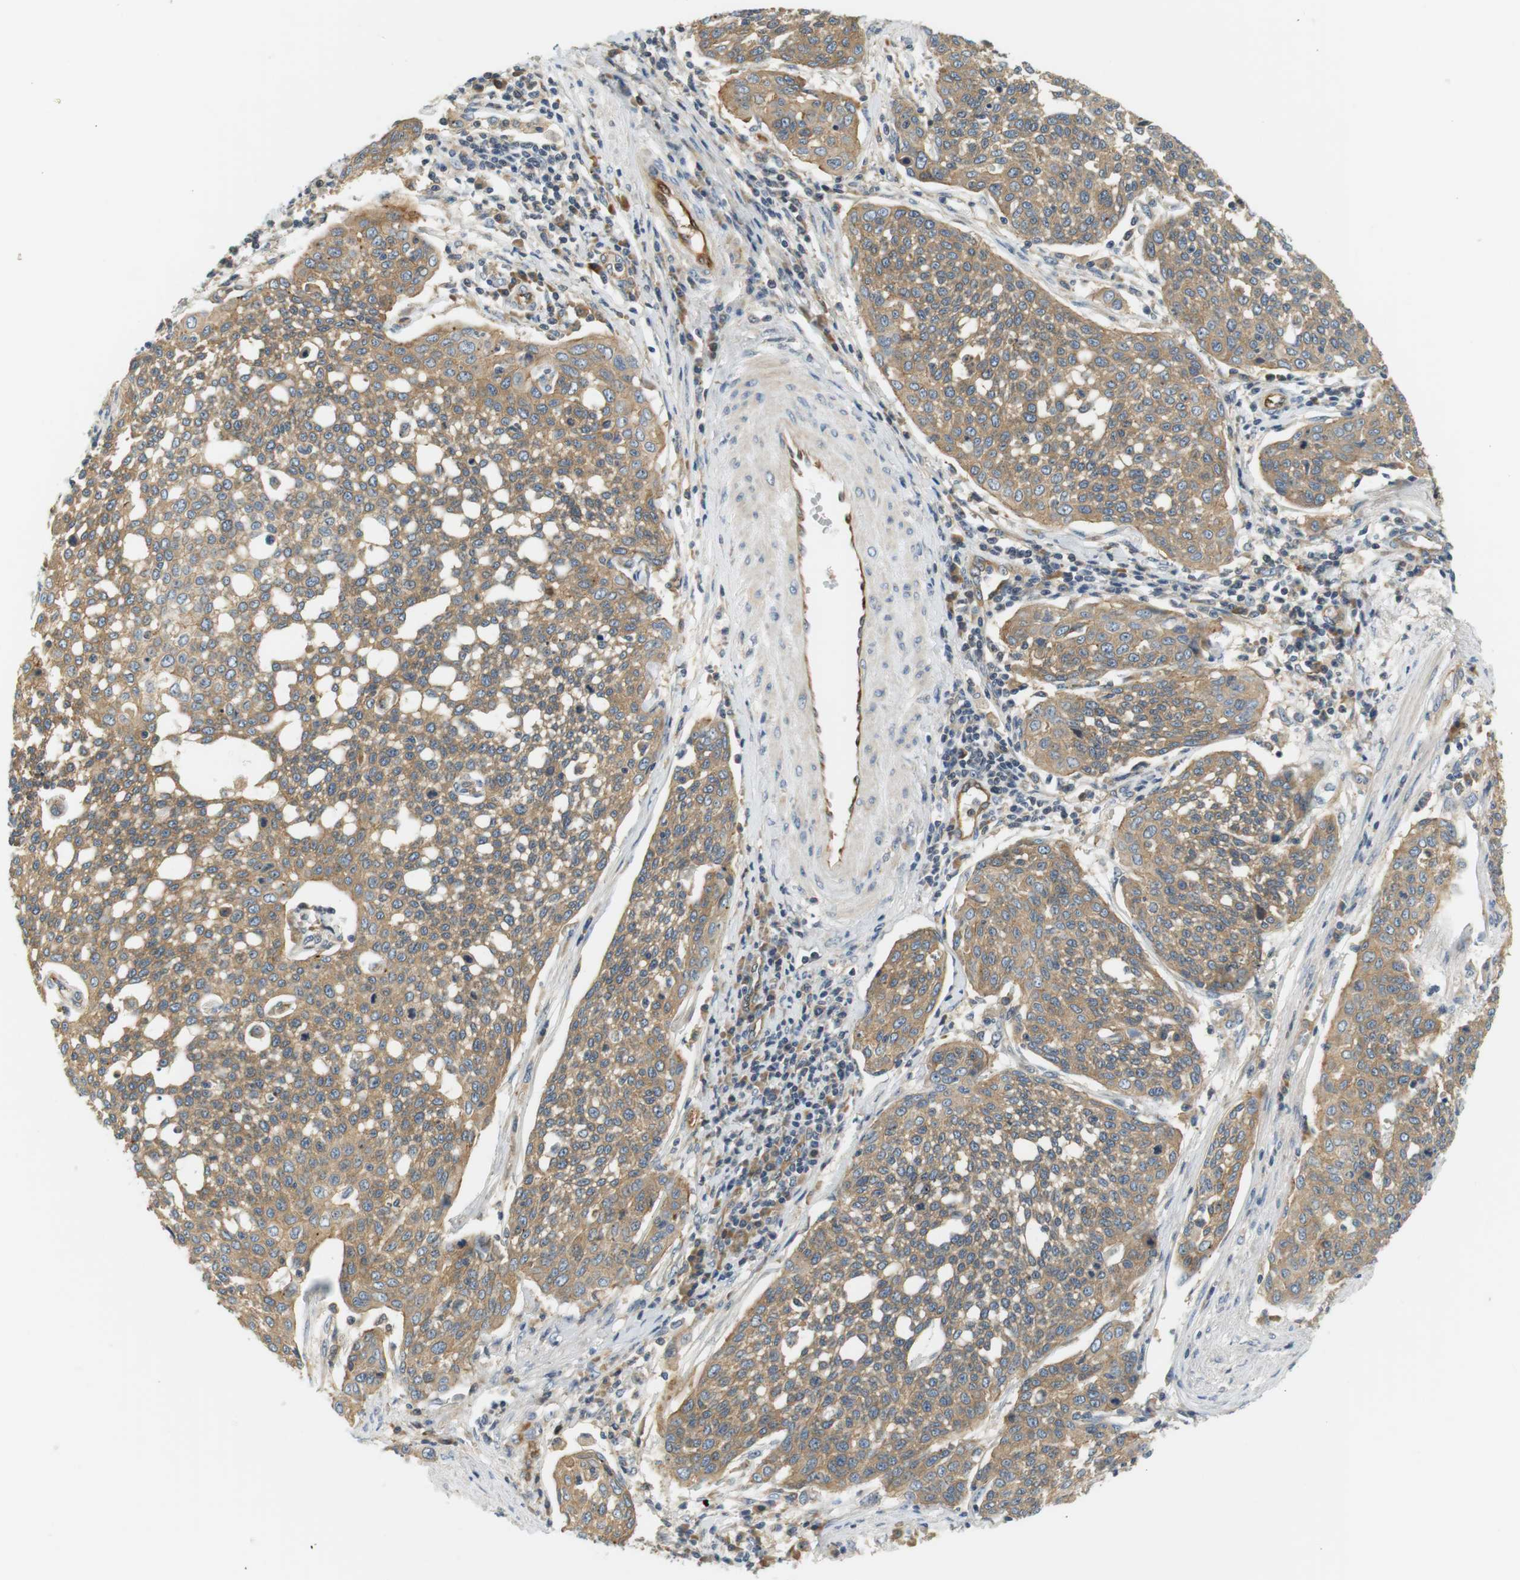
{"staining": {"intensity": "weak", "quantity": ">75%", "location": "cytoplasmic/membranous"}, "tissue": "cervical cancer", "cell_type": "Tumor cells", "image_type": "cancer", "snomed": [{"axis": "morphology", "description": "Squamous cell carcinoma, NOS"}, {"axis": "topography", "description": "Cervix"}], "caption": "Immunohistochemistry micrograph of neoplastic tissue: human cervical cancer (squamous cell carcinoma) stained using immunohistochemistry shows low levels of weak protein expression localized specifically in the cytoplasmic/membranous of tumor cells, appearing as a cytoplasmic/membranous brown color.", "gene": "SH3GLB1", "patient": {"sex": "female", "age": 34}}